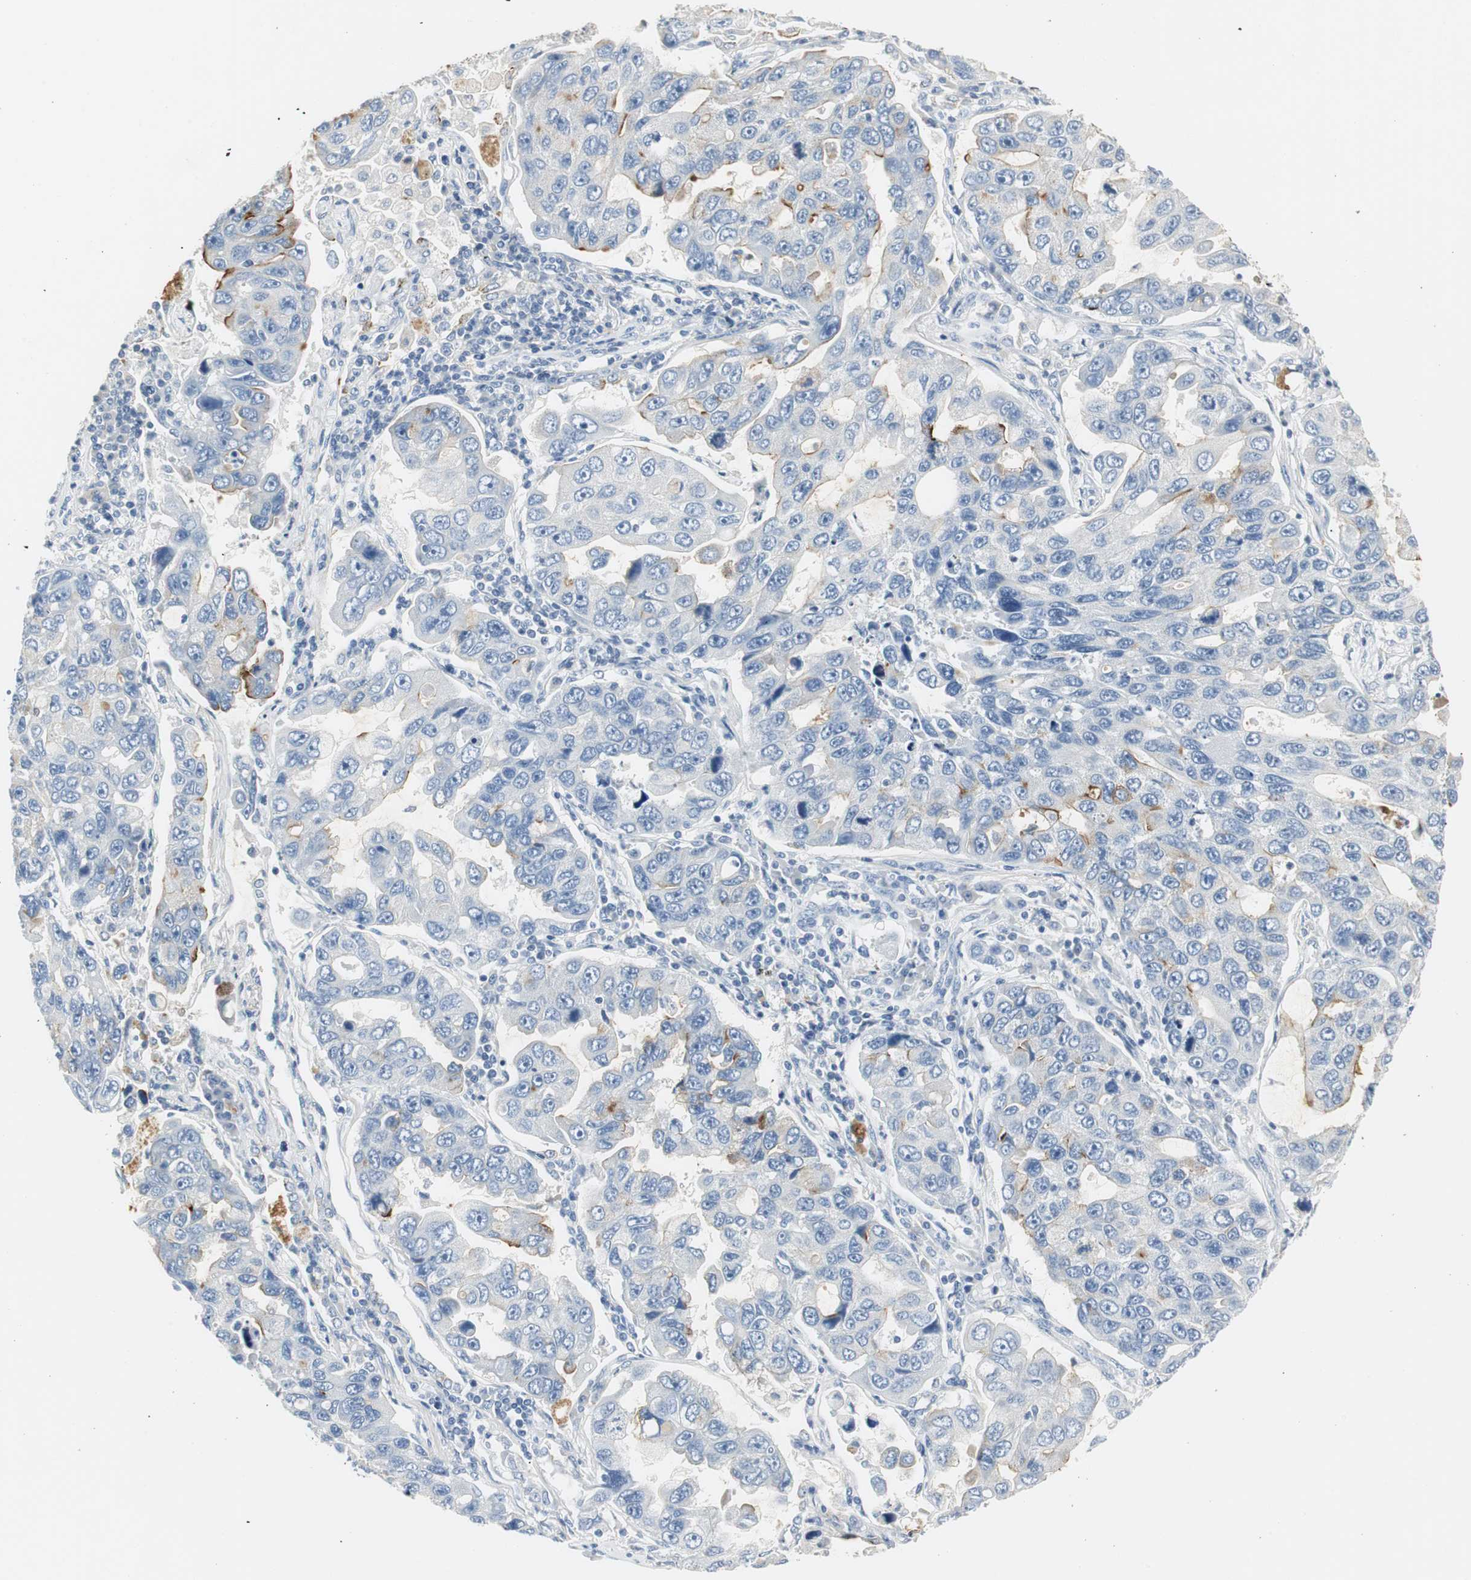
{"staining": {"intensity": "moderate", "quantity": "<25%", "location": "cytoplasmic/membranous"}, "tissue": "lung cancer", "cell_type": "Tumor cells", "image_type": "cancer", "snomed": [{"axis": "morphology", "description": "Adenocarcinoma, NOS"}, {"axis": "topography", "description": "Lung"}], "caption": "This is an image of immunohistochemistry staining of lung cancer (adenocarcinoma), which shows moderate staining in the cytoplasmic/membranous of tumor cells.", "gene": "LRP2", "patient": {"sex": "male", "age": 64}}